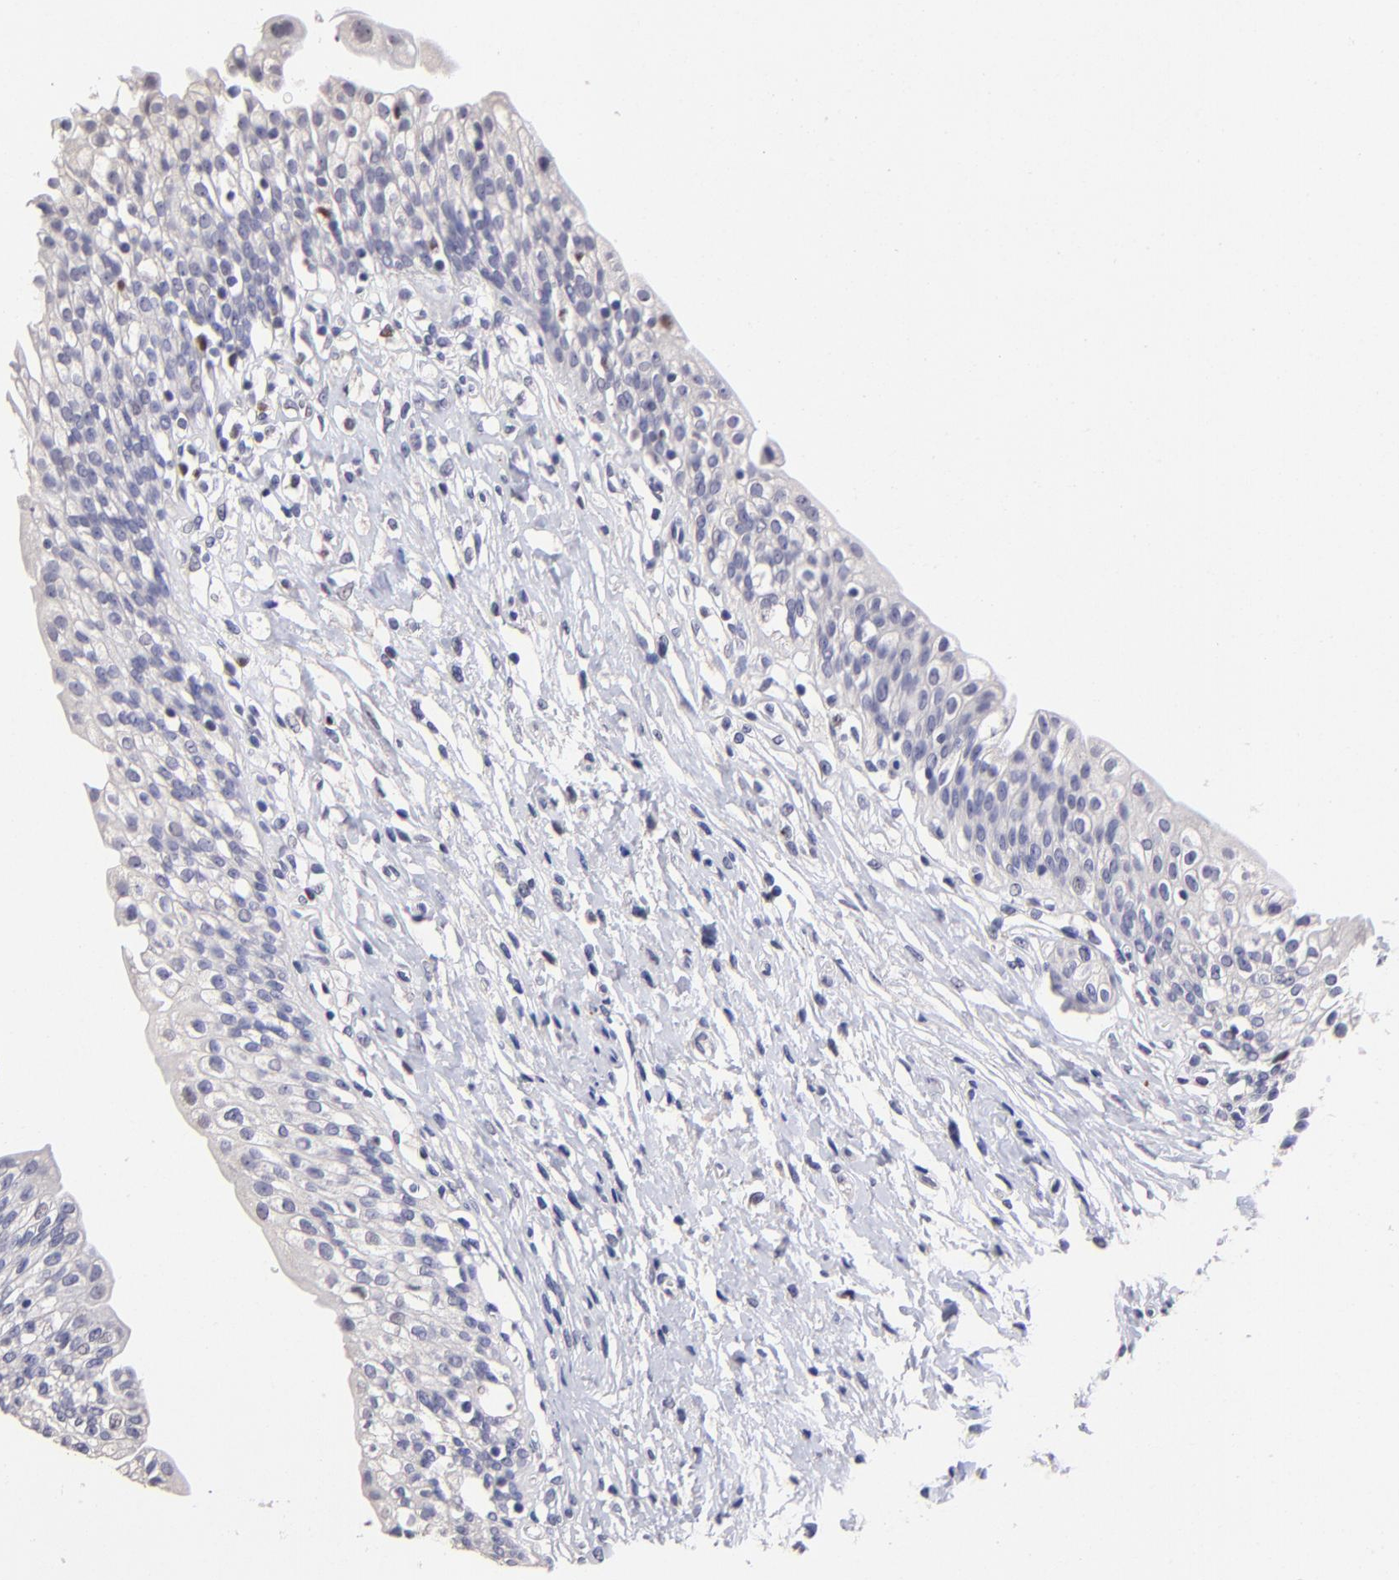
{"staining": {"intensity": "weak", "quantity": "<25%", "location": "nuclear"}, "tissue": "urinary bladder", "cell_type": "Urothelial cells", "image_type": "normal", "snomed": [{"axis": "morphology", "description": "Normal tissue, NOS"}, {"axis": "topography", "description": "Urinary bladder"}], "caption": "IHC histopathology image of benign urinary bladder stained for a protein (brown), which displays no staining in urothelial cells. (Stains: DAB immunohistochemistry with hematoxylin counter stain, Microscopy: brightfield microscopy at high magnification).", "gene": "DNMT1", "patient": {"sex": "female", "age": 80}}